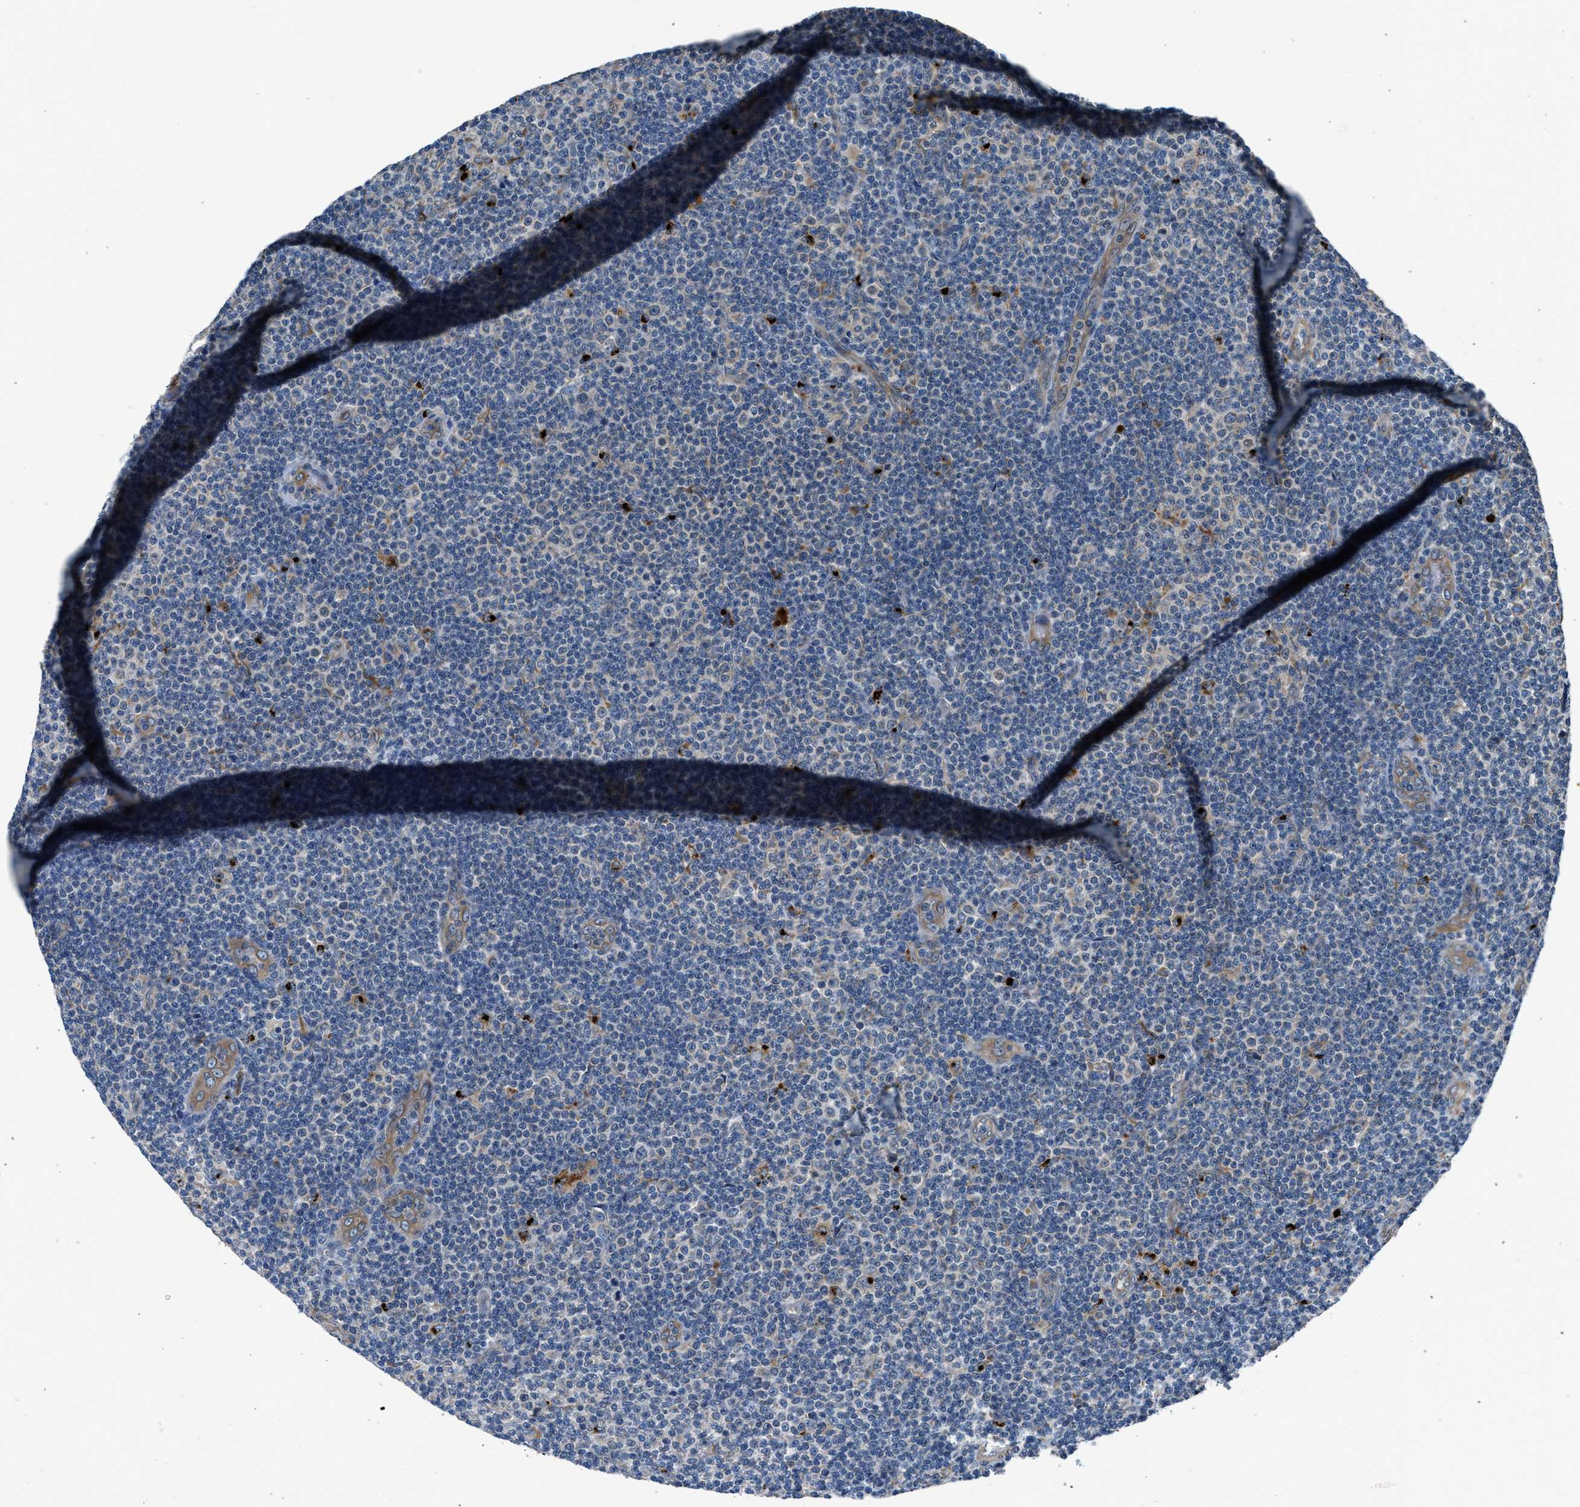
{"staining": {"intensity": "negative", "quantity": "none", "location": "none"}, "tissue": "lymphoma", "cell_type": "Tumor cells", "image_type": "cancer", "snomed": [{"axis": "morphology", "description": "Malignant lymphoma, non-Hodgkin's type, Low grade"}, {"axis": "topography", "description": "Lymph node"}], "caption": "IHC micrograph of human lymphoma stained for a protein (brown), which demonstrates no staining in tumor cells.", "gene": "LMBR1", "patient": {"sex": "male", "age": 83}}